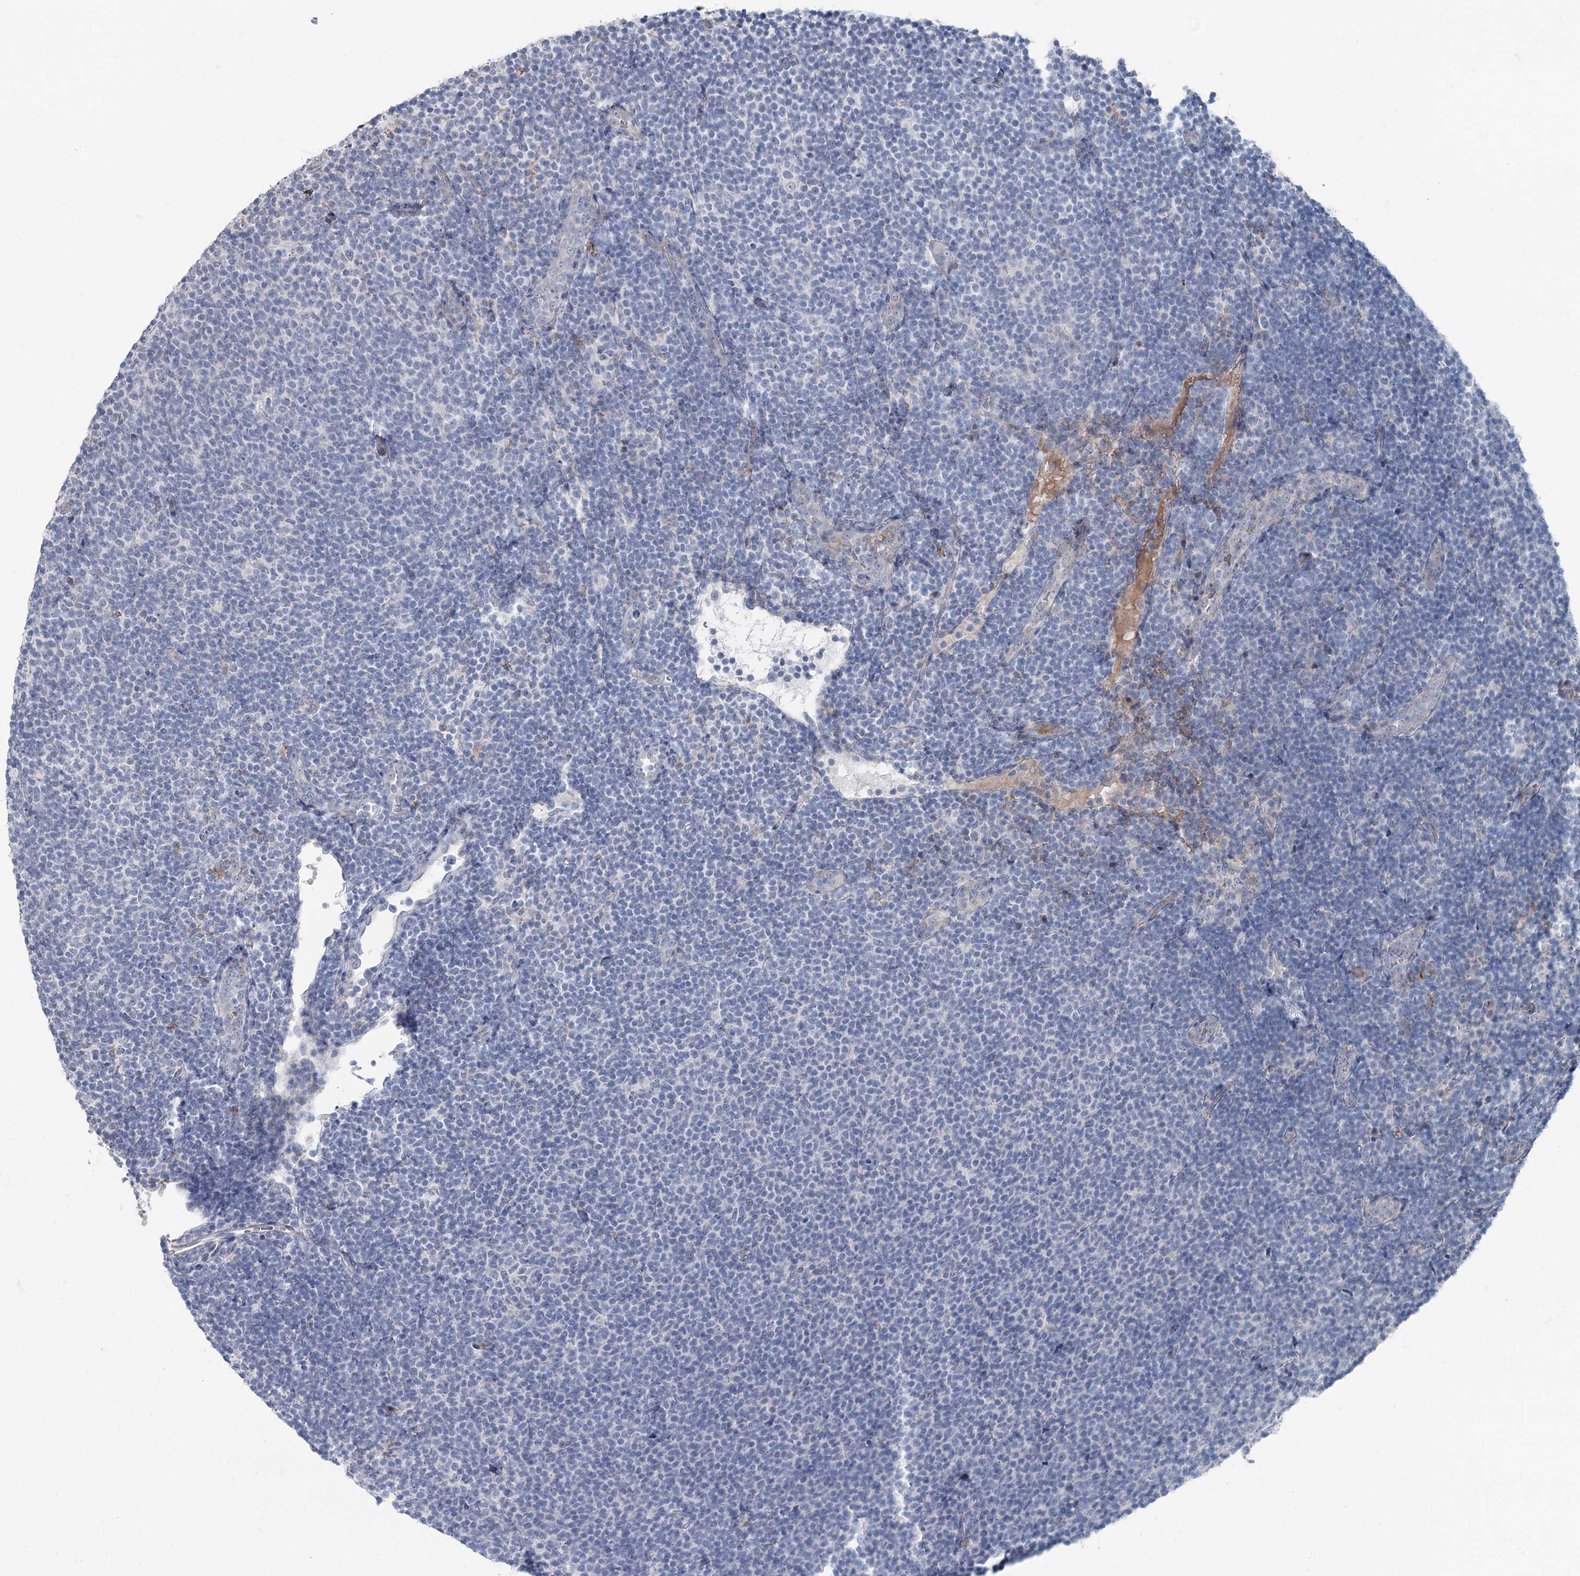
{"staining": {"intensity": "negative", "quantity": "none", "location": "none"}, "tissue": "lymphoma", "cell_type": "Tumor cells", "image_type": "cancer", "snomed": [{"axis": "morphology", "description": "Malignant lymphoma, non-Hodgkin's type, Low grade"}, {"axis": "topography", "description": "Lymph node"}], "caption": "This histopathology image is of malignant lymphoma, non-Hodgkin's type (low-grade) stained with immunohistochemistry (IHC) to label a protein in brown with the nuclei are counter-stained blue. There is no staining in tumor cells. The staining is performed using DAB brown chromogen with nuclei counter-stained in using hematoxylin.", "gene": "FAM120B", "patient": {"sex": "male", "age": 66}}